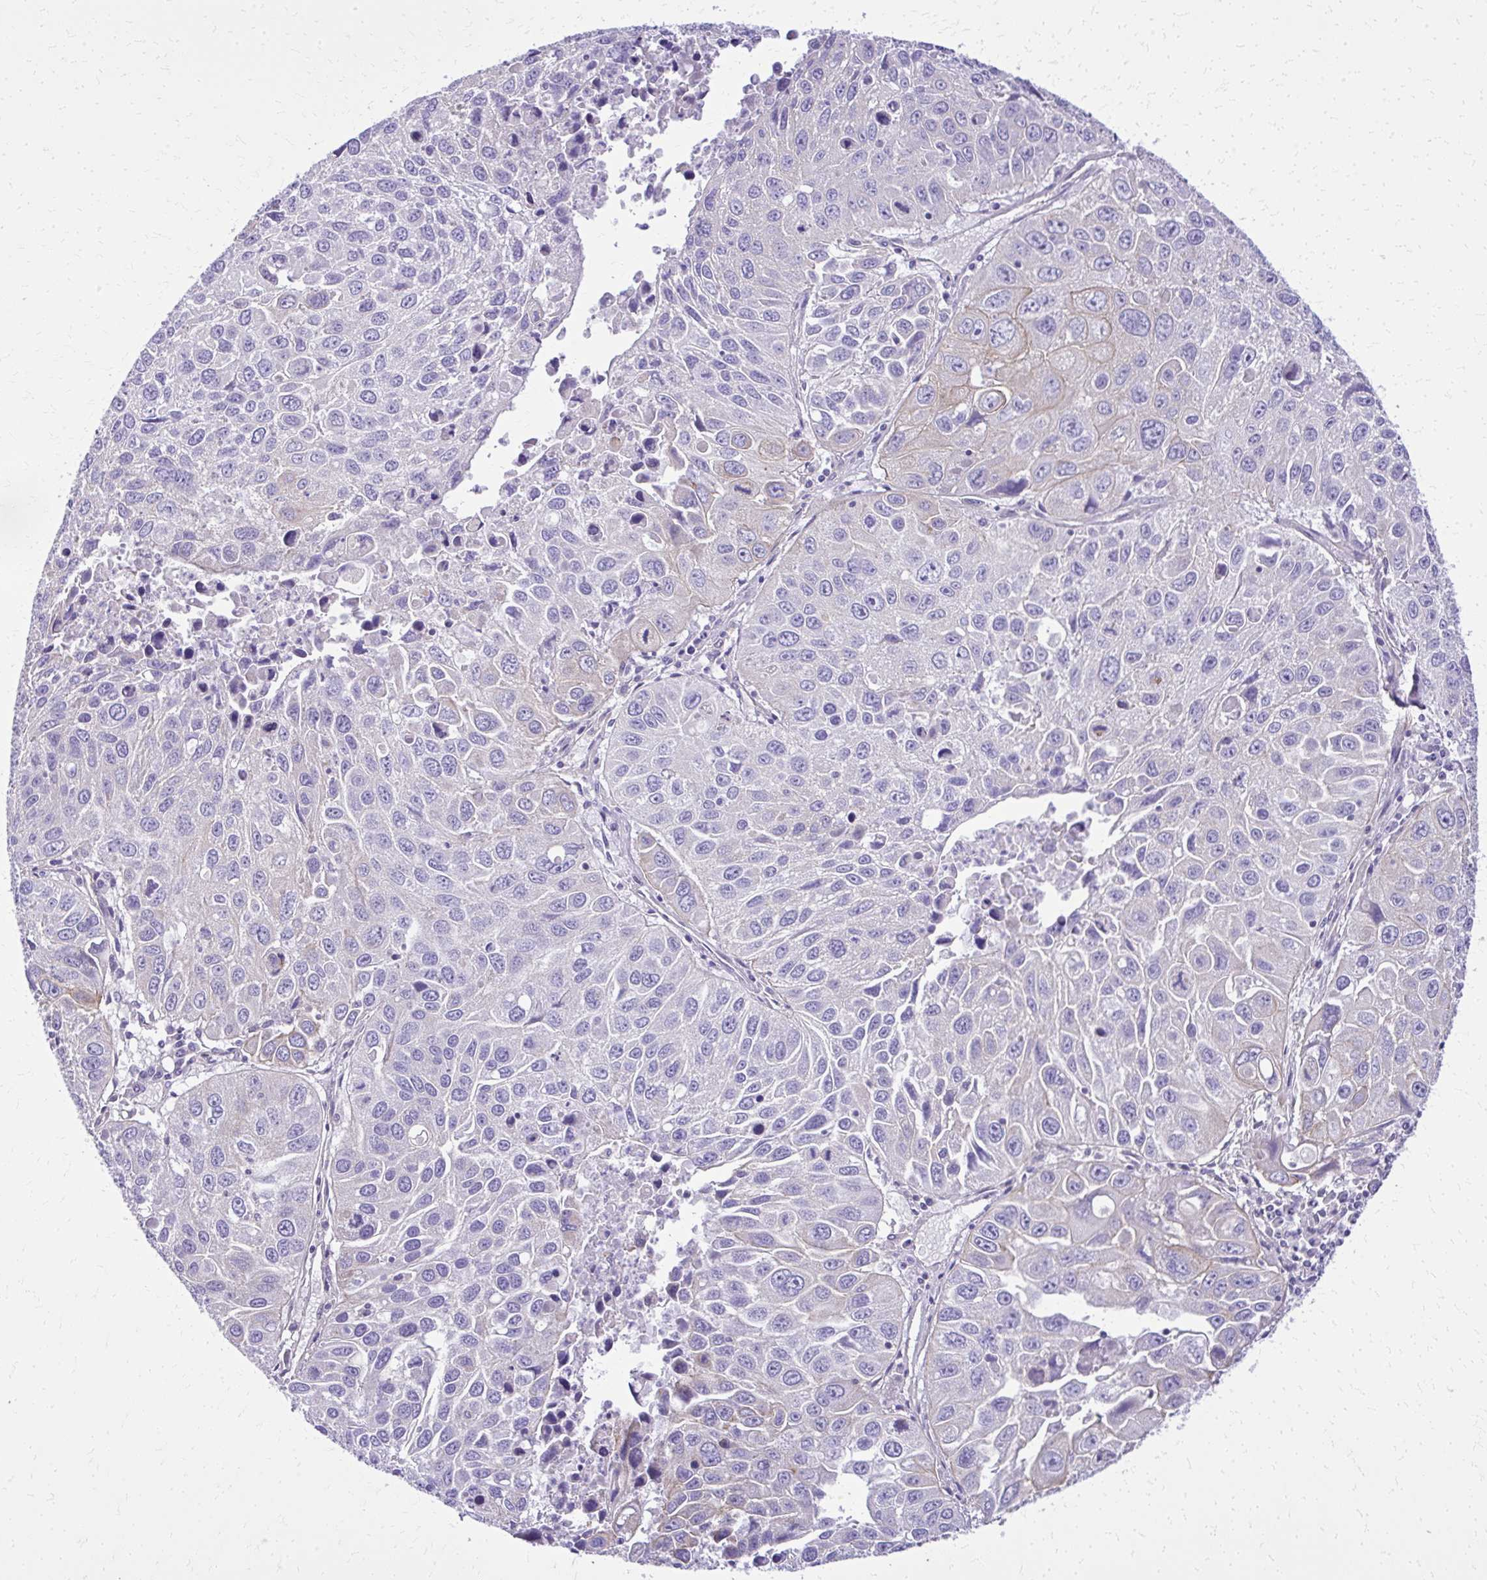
{"staining": {"intensity": "weak", "quantity": "<25%", "location": "cytoplasmic/membranous"}, "tissue": "lung cancer", "cell_type": "Tumor cells", "image_type": "cancer", "snomed": [{"axis": "morphology", "description": "Squamous cell carcinoma, NOS"}, {"axis": "topography", "description": "Lung"}], "caption": "This is a photomicrograph of IHC staining of squamous cell carcinoma (lung), which shows no expression in tumor cells.", "gene": "RUNDC3B", "patient": {"sex": "female", "age": 61}}